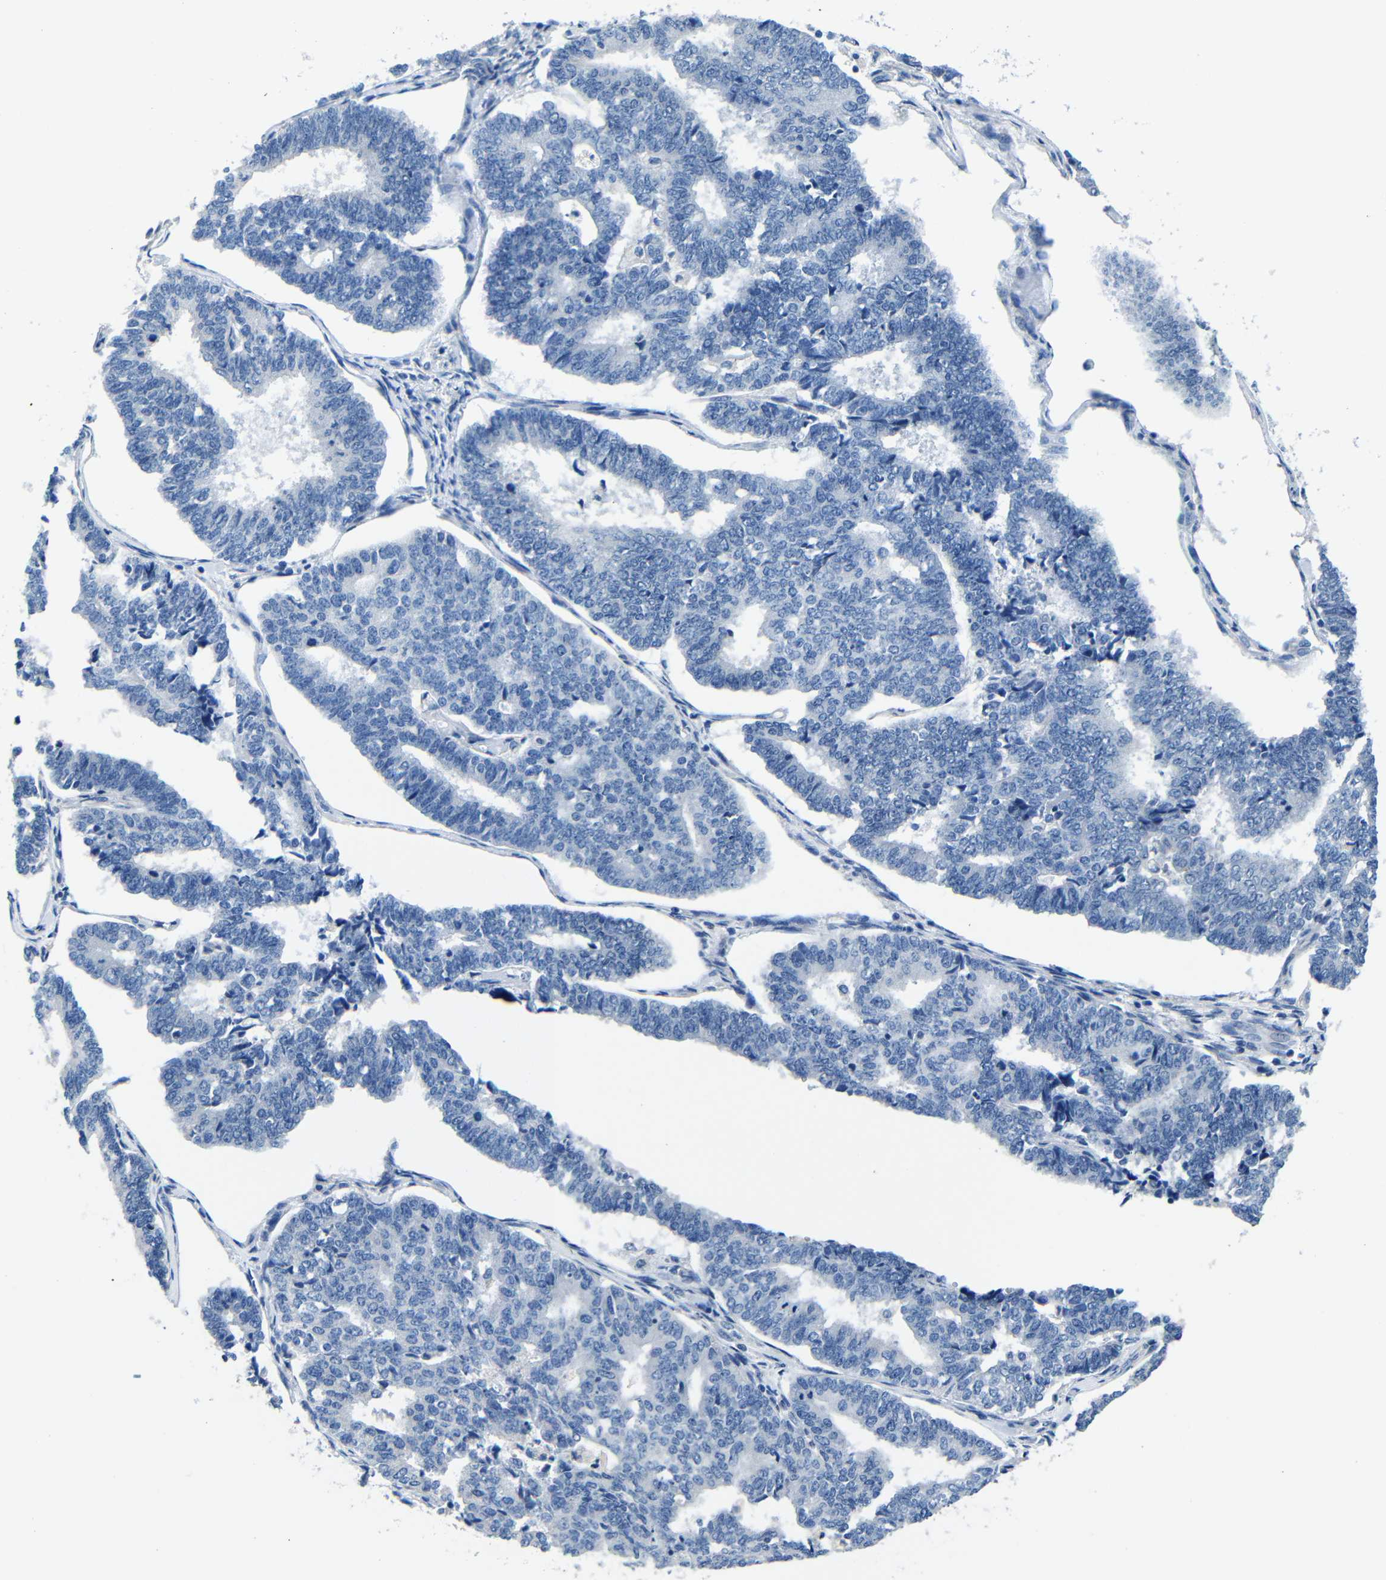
{"staining": {"intensity": "negative", "quantity": "none", "location": "none"}, "tissue": "endometrial cancer", "cell_type": "Tumor cells", "image_type": "cancer", "snomed": [{"axis": "morphology", "description": "Adenocarcinoma, NOS"}, {"axis": "topography", "description": "Endometrium"}], "caption": "IHC of endometrial cancer shows no positivity in tumor cells.", "gene": "TNFAIP1", "patient": {"sex": "female", "age": 70}}